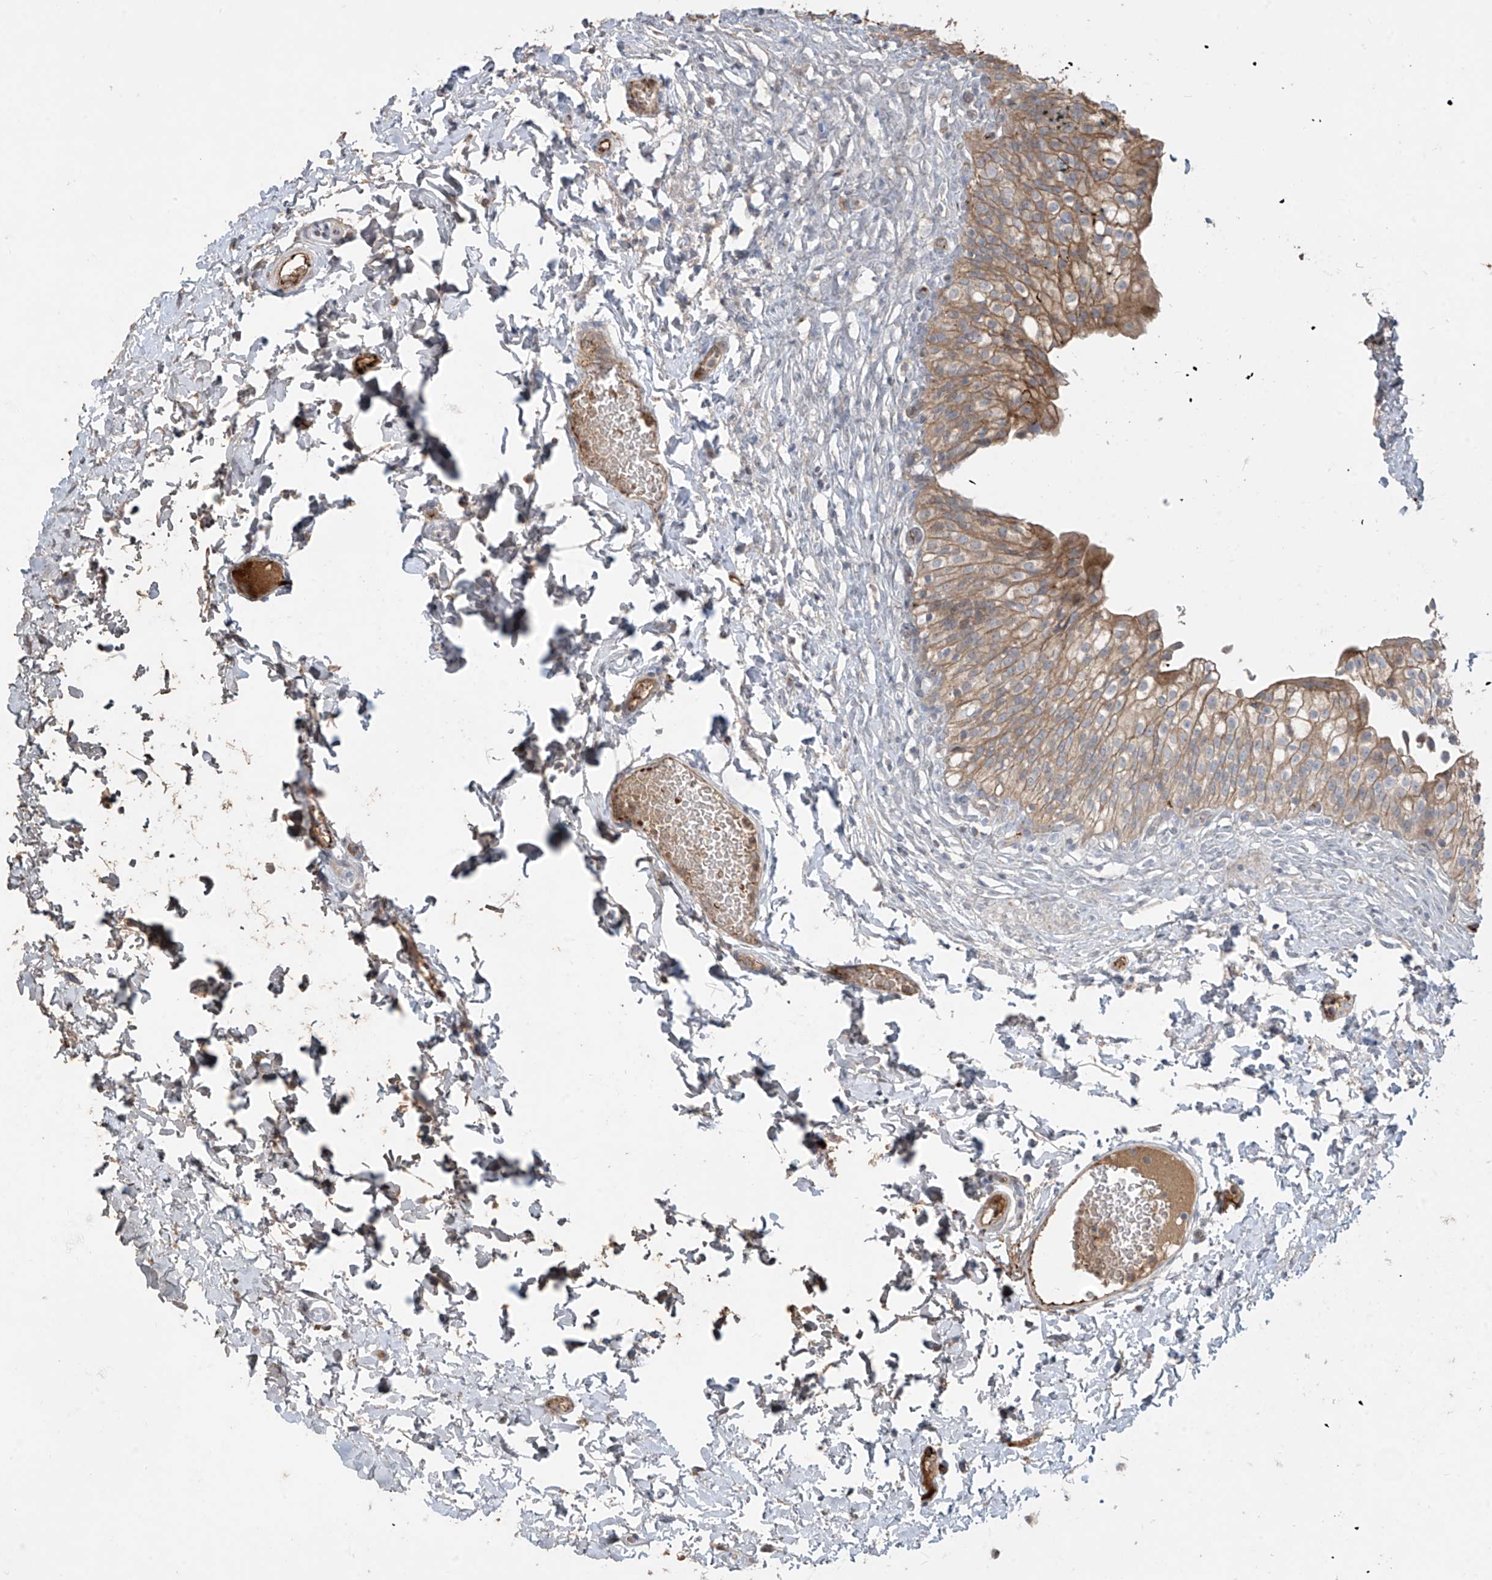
{"staining": {"intensity": "moderate", "quantity": "25%-75%", "location": "cytoplasmic/membranous"}, "tissue": "urinary bladder", "cell_type": "Urothelial cells", "image_type": "normal", "snomed": [{"axis": "morphology", "description": "Normal tissue, NOS"}, {"axis": "topography", "description": "Urinary bladder"}], "caption": "Immunohistochemistry (DAB) staining of normal urinary bladder reveals moderate cytoplasmic/membranous protein expression in approximately 25%-75% of urothelial cells.", "gene": "ABTB1", "patient": {"sex": "male", "age": 55}}